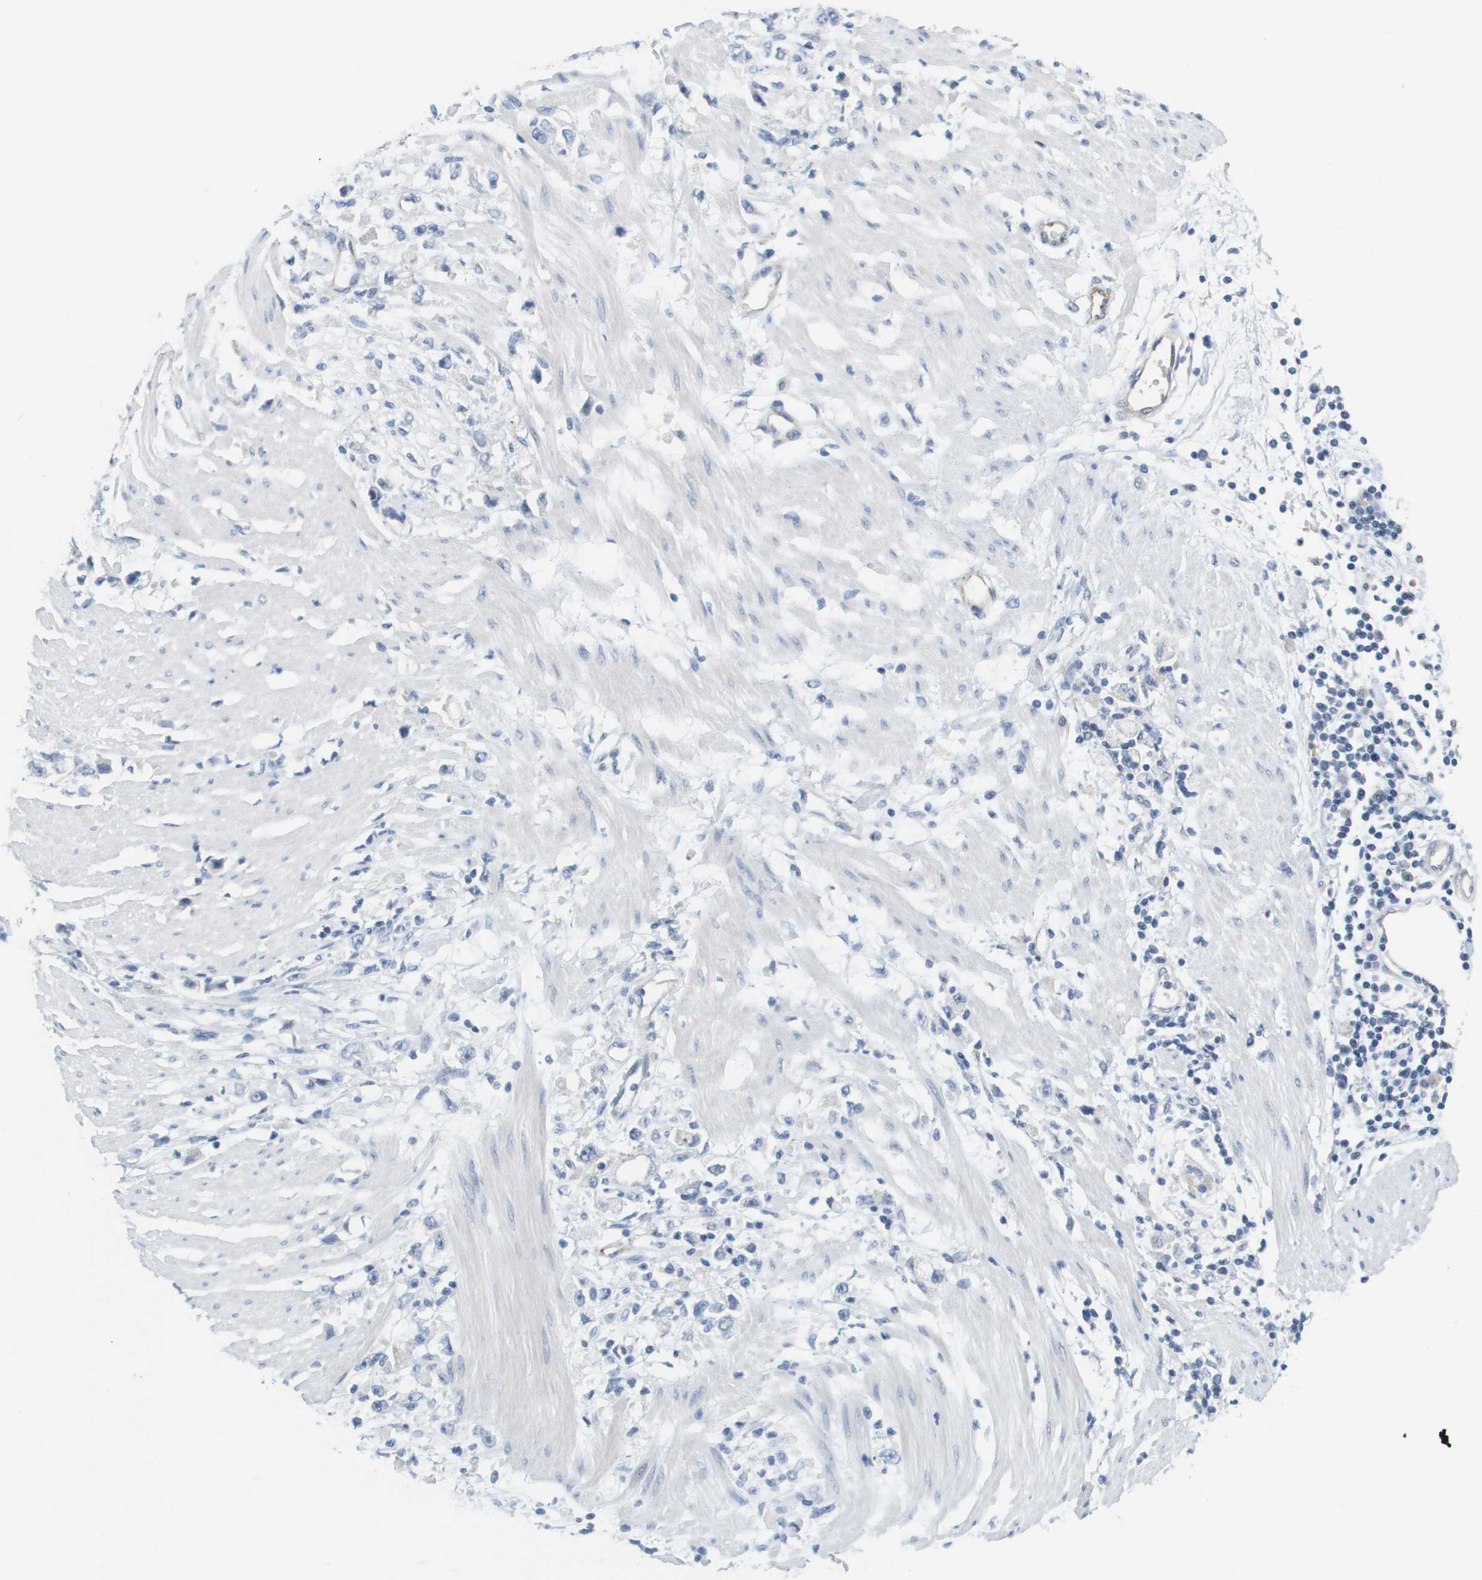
{"staining": {"intensity": "negative", "quantity": "none", "location": "none"}, "tissue": "stomach cancer", "cell_type": "Tumor cells", "image_type": "cancer", "snomed": [{"axis": "morphology", "description": "Adenocarcinoma, NOS"}, {"axis": "topography", "description": "Stomach"}], "caption": "A high-resolution image shows immunohistochemistry (IHC) staining of stomach cancer, which displays no significant expression in tumor cells. The staining was performed using DAB to visualize the protein expression in brown, while the nuclei were stained in blue with hematoxylin (Magnification: 20x).", "gene": "ANGPT2", "patient": {"sex": "female", "age": 59}}